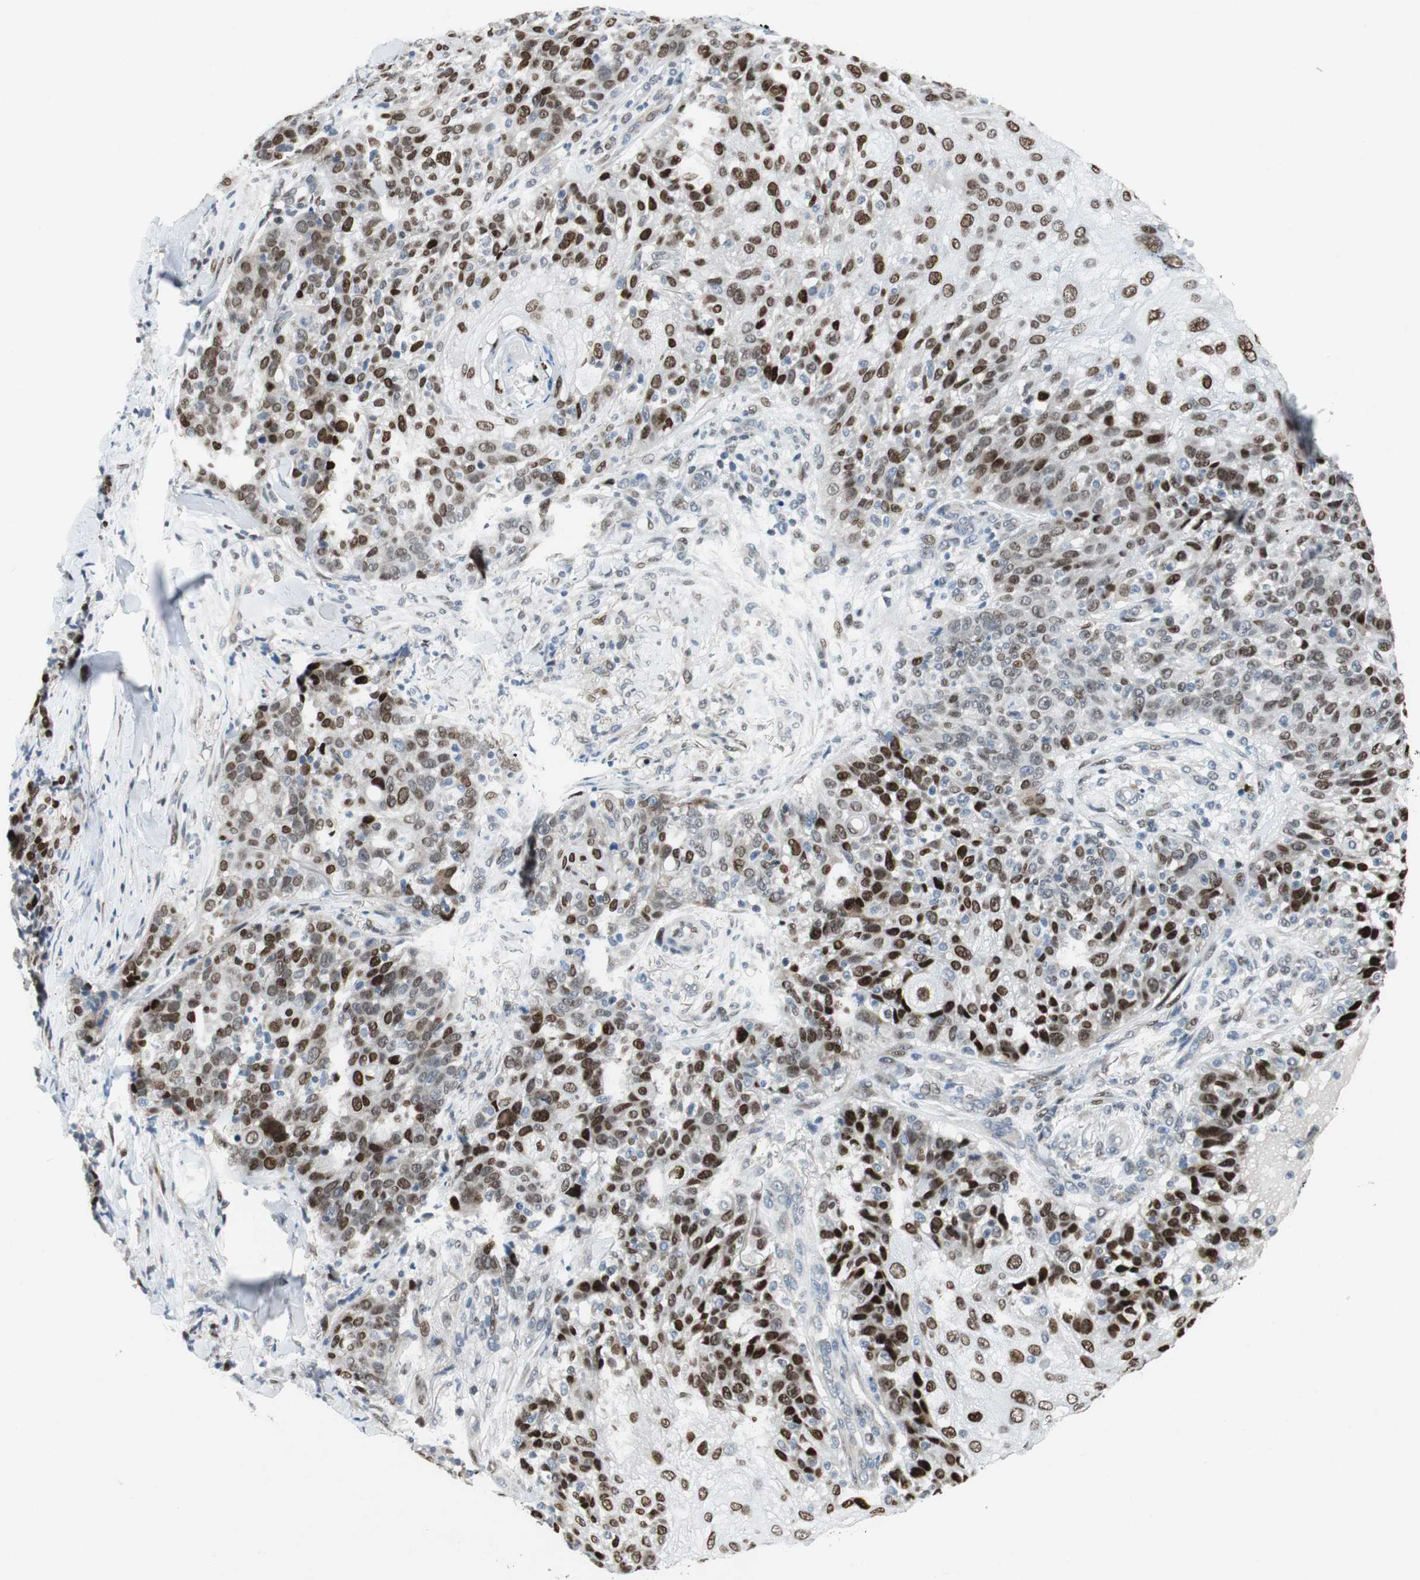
{"staining": {"intensity": "strong", "quantity": ">75%", "location": "nuclear"}, "tissue": "skin cancer", "cell_type": "Tumor cells", "image_type": "cancer", "snomed": [{"axis": "morphology", "description": "Normal tissue, NOS"}, {"axis": "morphology", "description": "Squamous cell carcinoma, NOS"}, {"axis": "topography", "description": "Skin"}], "caption": "Skin cancer (squamous cell carcinoma) stained with a protein marker shows strong staining in tumor cells.", "gene": "AJUBA", "patient": {"sex": "female", "age": 83}}